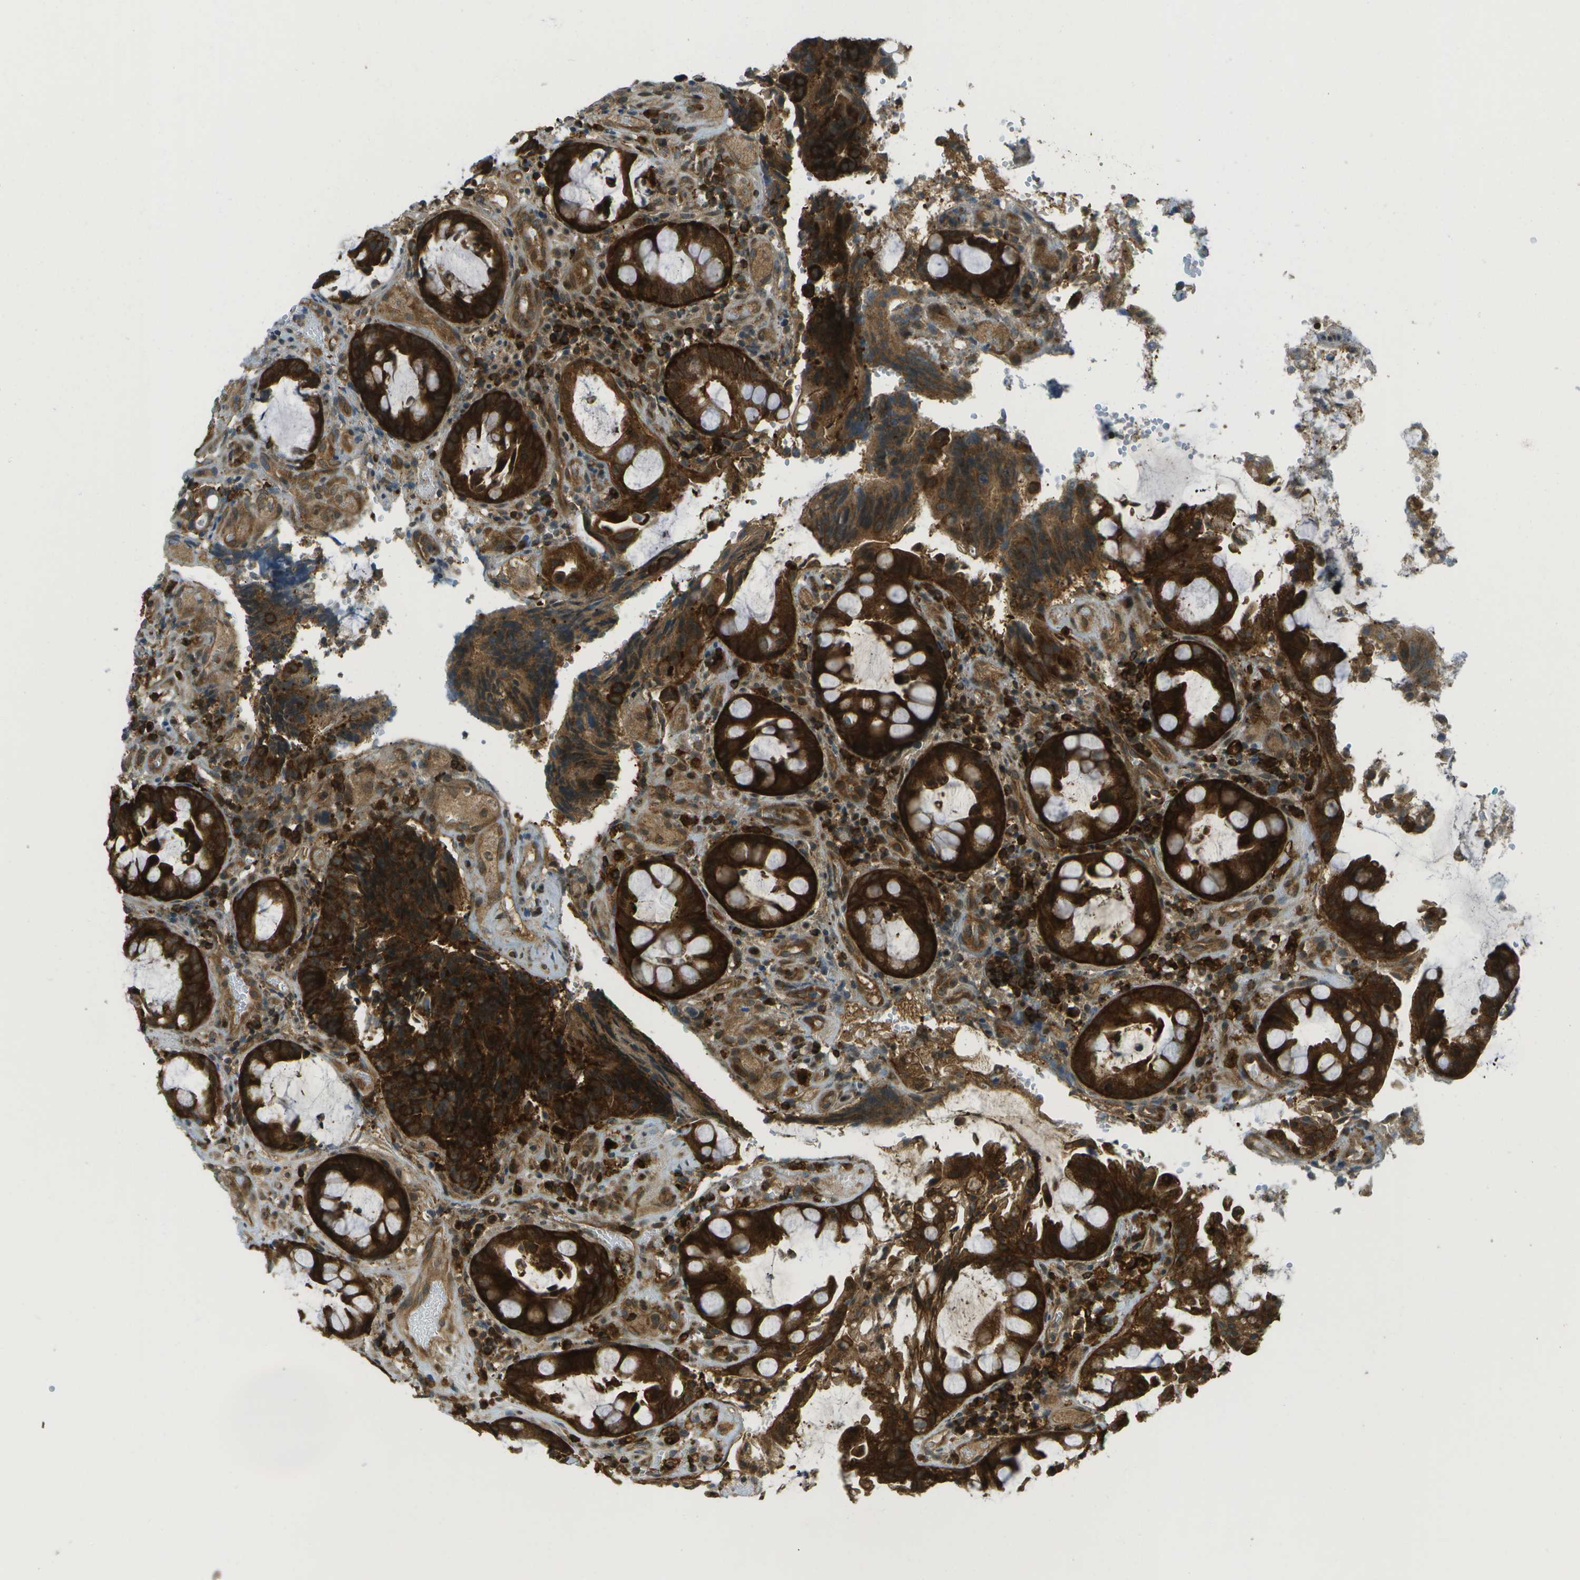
{"staining": {"intensity": "strong", "quantity": ">75%", "location": "cytoplasmic/membranous"}, "tissue": "colorectal cancer", "cell_type": "Tumor cells", "image_type": "cancer", "snomed": [{"axis": "morphology", "description": "Adenocarcinoma, NOS"}, {"axis": "topography", "description": "Colon"}], "caption": "Colorectal adenocarcinoma was stained to show a protein in brown. There is high levels of strong cytoplasmic/membranous staining in about >75% of tumor cells.", "gene": "TMTC1", "patient": {"sex": "female", "age": 57}}